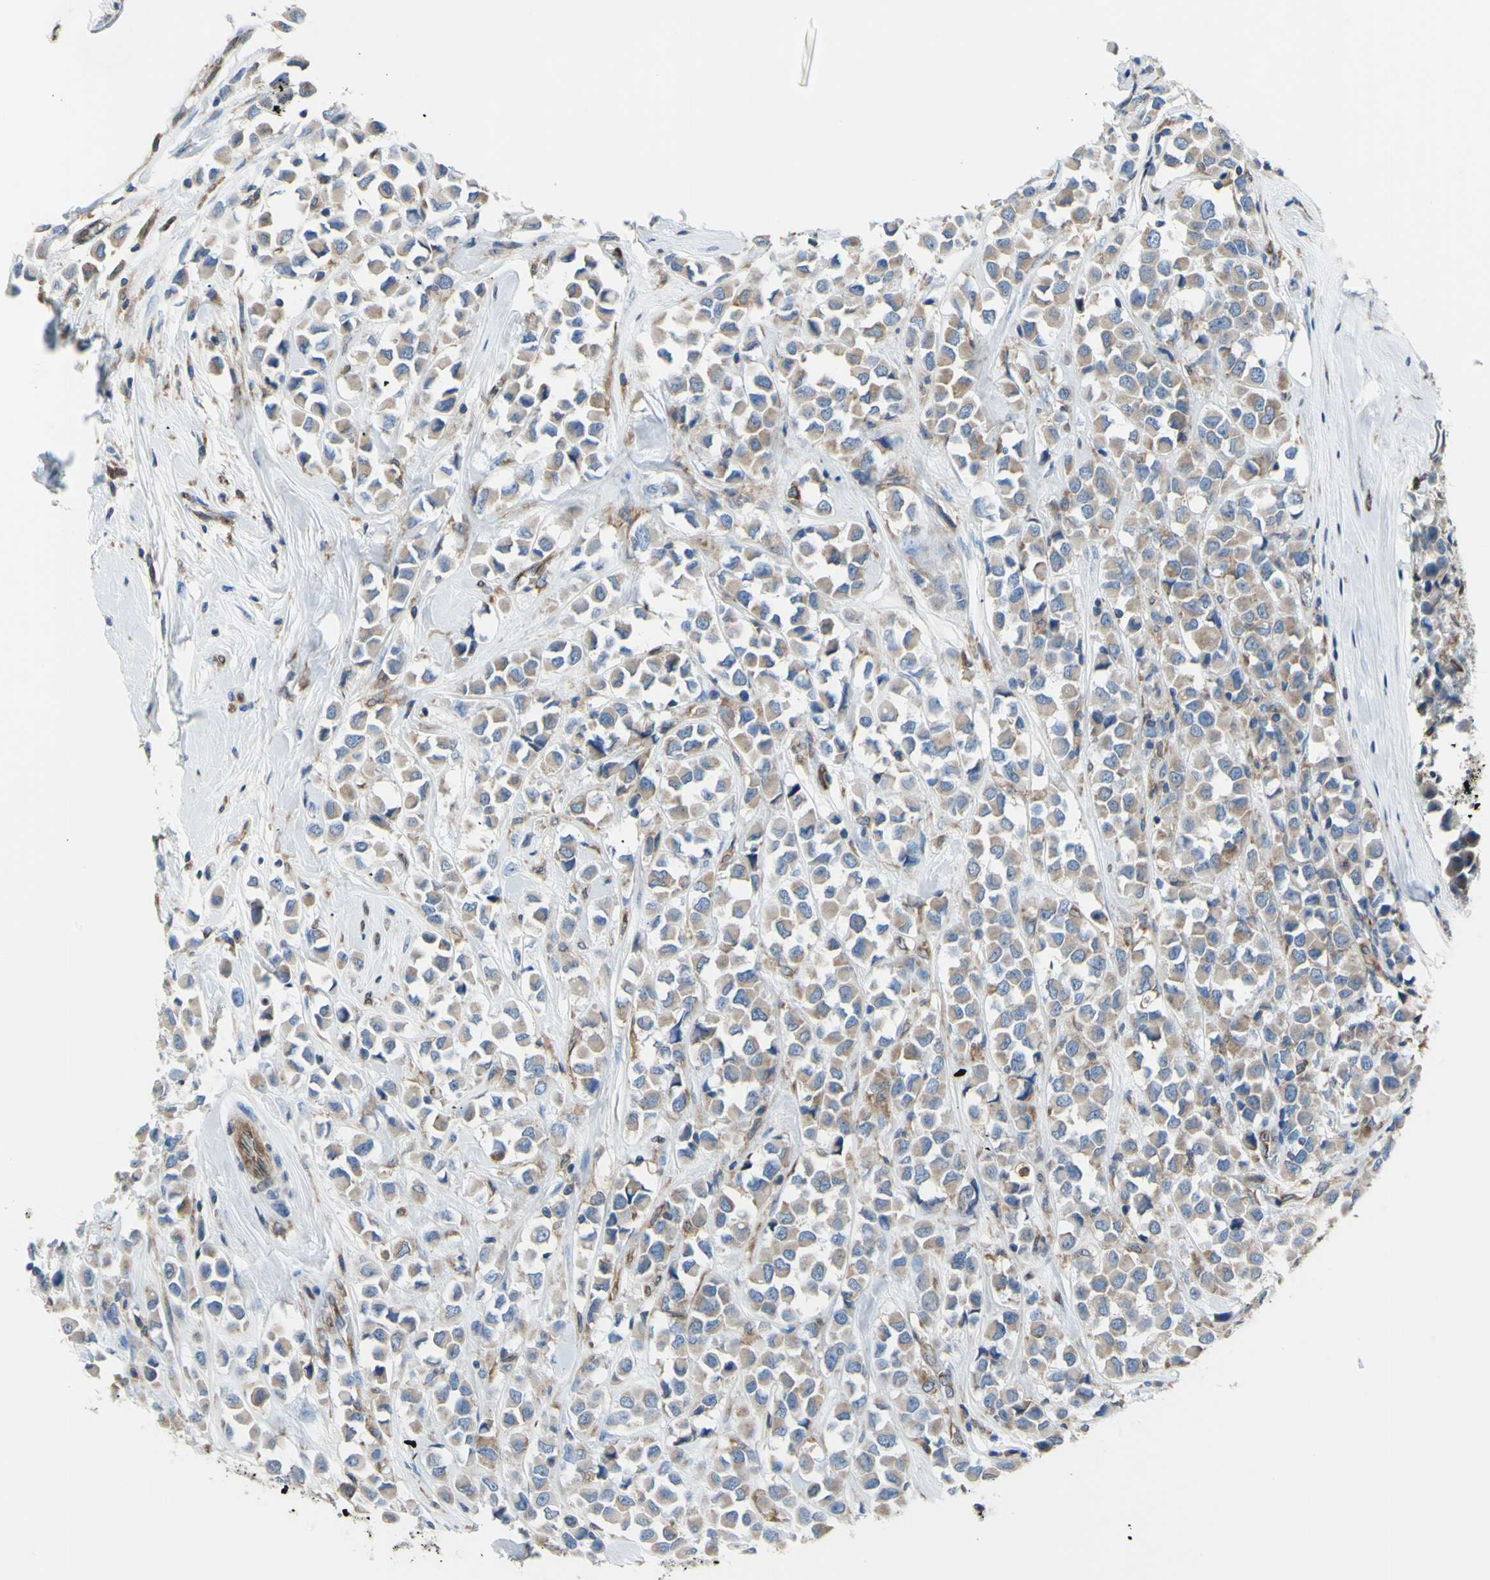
{"staining": {"intensity": "weak", "quantity": "25%-75%", "location": "cytoplasmic/membranous"}, "tissue": "breast cancer", "cell_type": "Tumor cells", "image_type": "cancer", "snomed": [{"axis": "morphology", "description": "Duct carcinoma"}, {"axis": "topography", "description": "Breast"}], "caption": "Breast intraductal carcinoma tissue reveals weak cytoplasmic/membranous staining in about 25%-75% of tumor cells", "gene": "MGST2", "patient": {"sex": "female", "age": 61}}